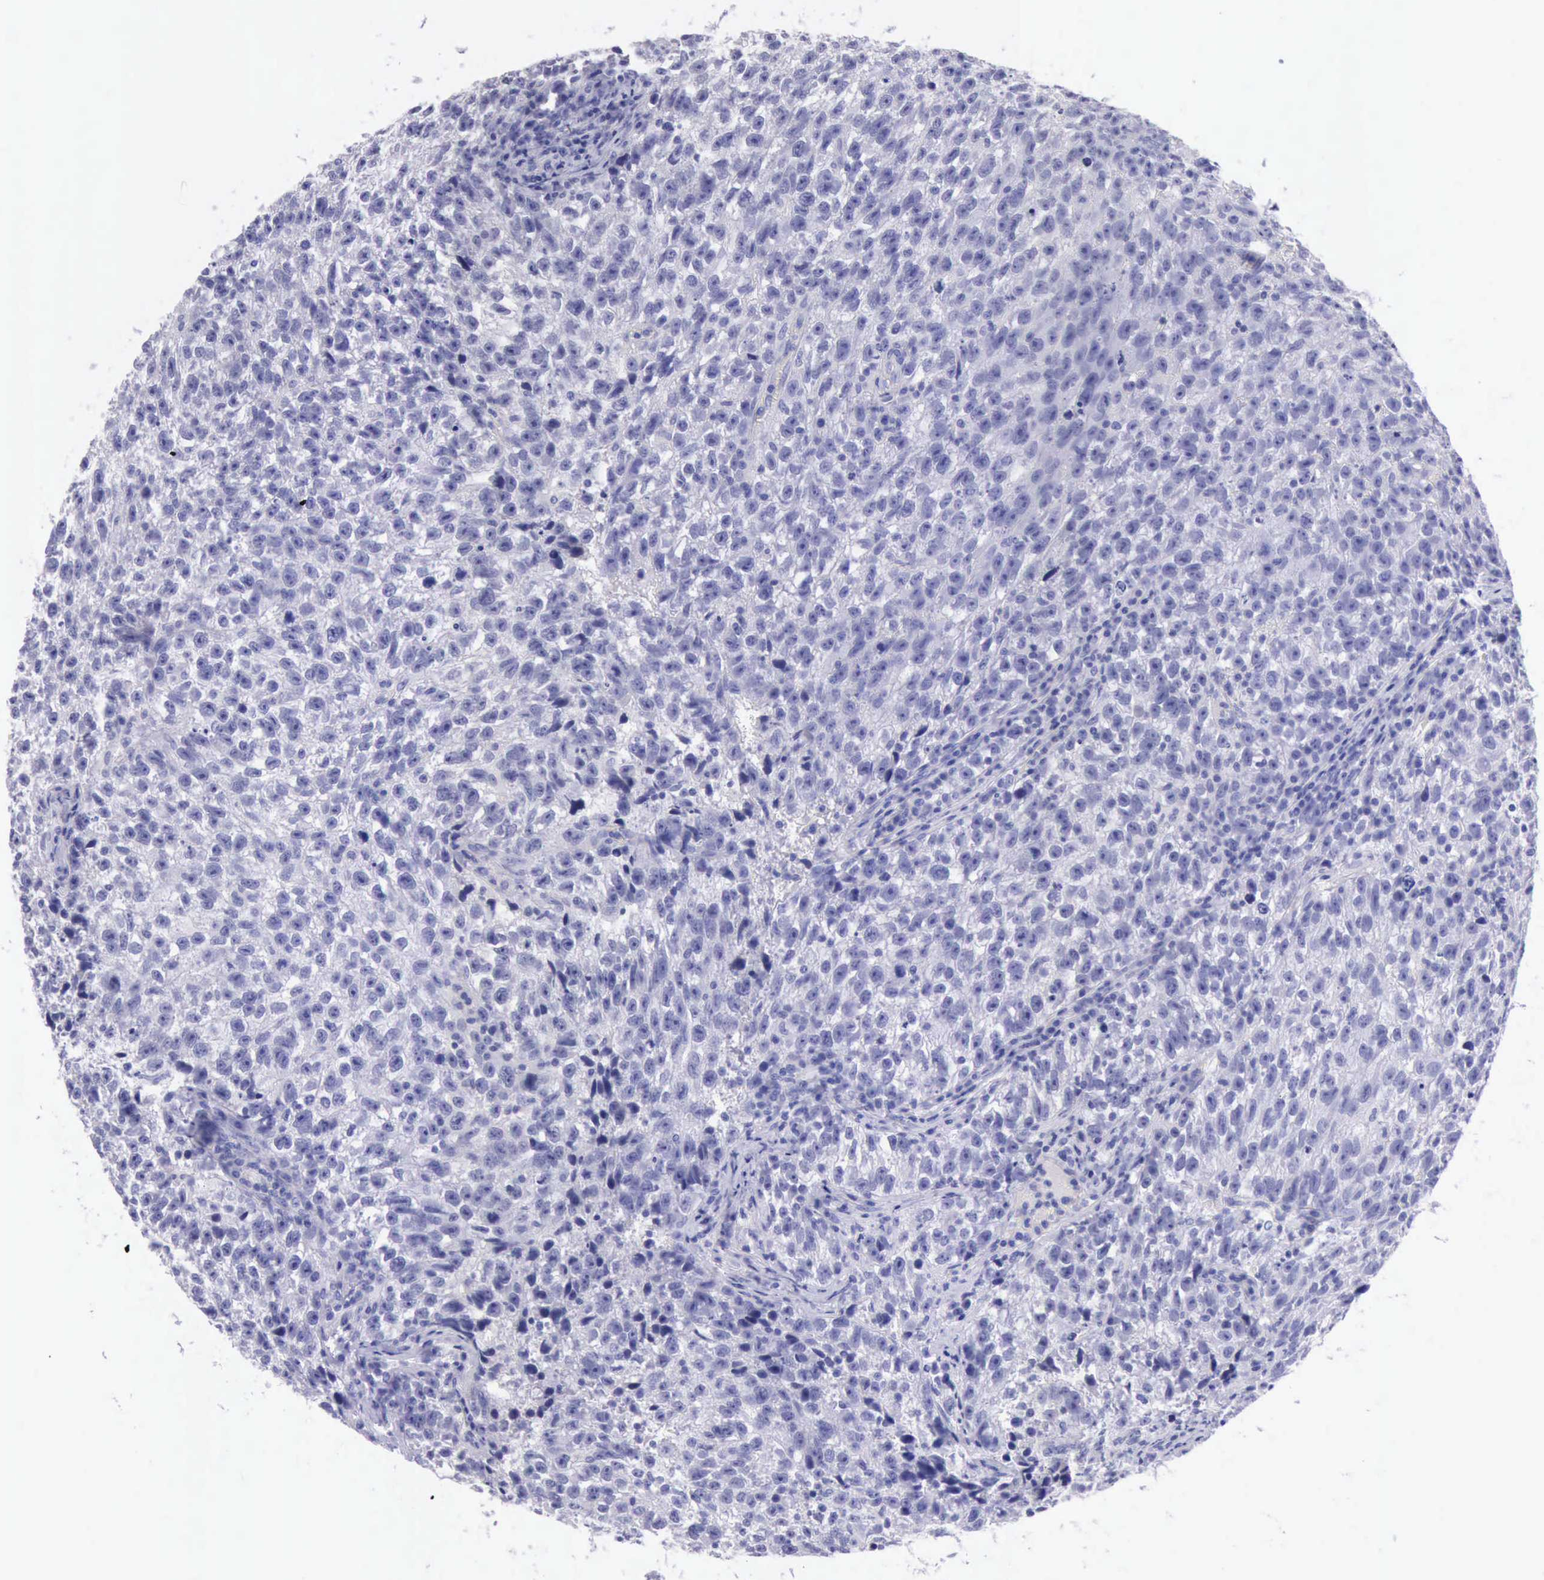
{"staining": {"intensity": "negative", "quantity": "none", "location": "none"}, "tissue": "testis cancer", "cell_type": "Tumor cells", "image_type": "cancer", "snomed": [{"axis": "morphology", "description": "Seminoma, NOS"}, {"axis": "topography", "description": "Testis"}], "caption": "IHC of human testis cancer reveals no expression in tumor cells.", "gene": "LRFN5", "patient": {"sex": "male", "age": 38}}